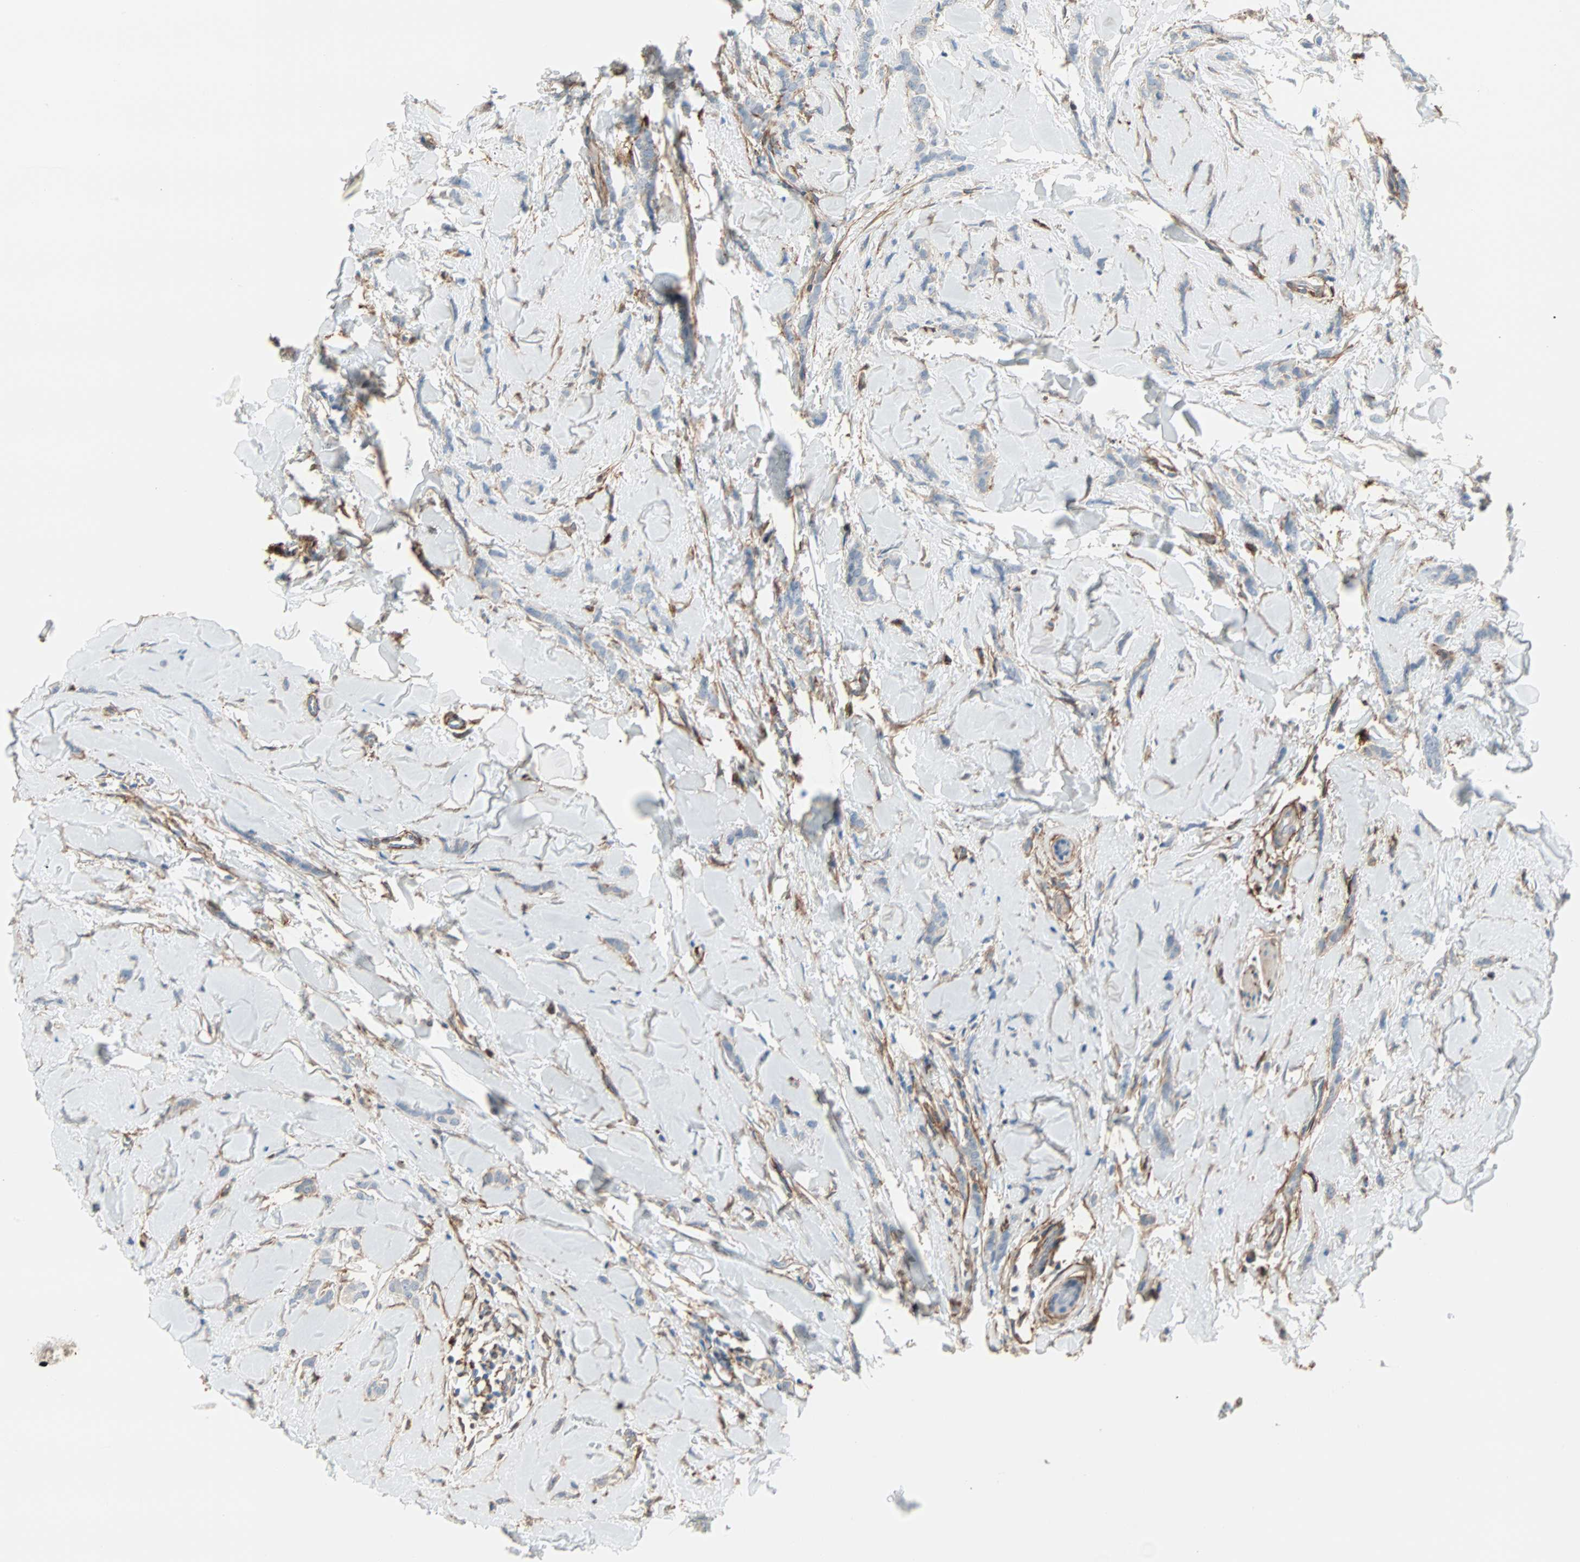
{"staining": {"intensity": "weak", "quantity": "<25%", "location": "cytoplasmic/membranous"}, "tissue": "breast cancer", "cell_type": "Tumor cells", "image_type": "cancer", "snomed": [{"axis": "morphology", "description": "Lobular carcinoma"}, {"axis": "topography", "description": "Skin"}, {"axis": "topography", "description": "Breast"}], "caption": "Breast lobular carcinoma was stained to show a protein in brown. There is no significant expression in tumor cells.", "gene": "EPB41L2", "patient": {"sex": "female", "age": 46}}